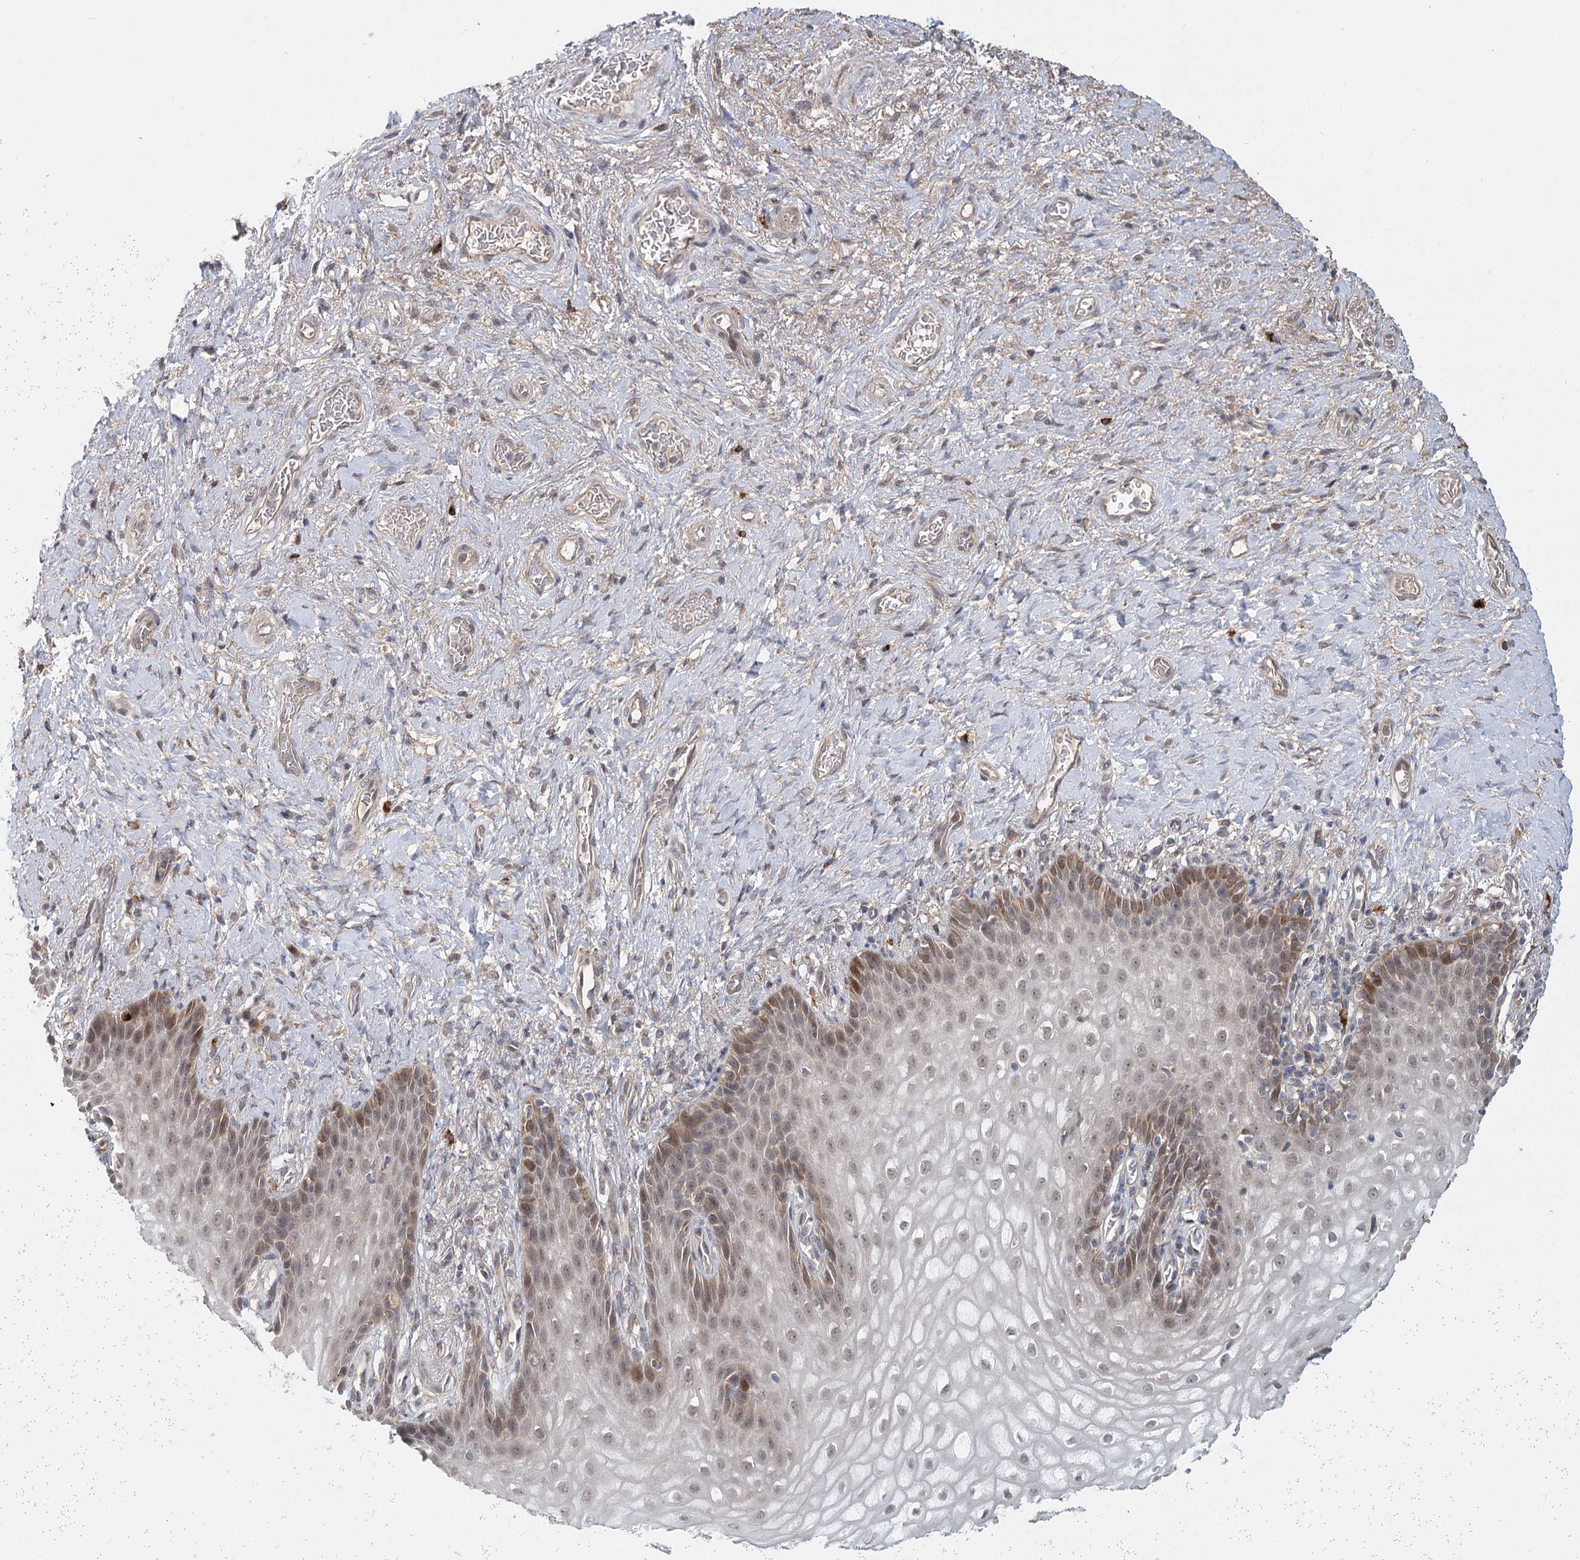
{"staining": {"intensity": "moderate", "quantity": "<25%", "location": "cytoplasmic/membranous"}, "tissue": "vagina", "cell_type": "Squamous epithelial cells", "image_type": "normal", "snomed": [{"axis": "morphology", "description": "Normal tissue, NOS"}, {"axis": "topography", "description": "Vagina"}], "caption": "A photomicrograph of vagina stained for a protein reveals moderate cytoplasmic/membranous brown staining in squamous epithelial cells.", "gene": "AP3B1", "patient": {"sex": "female", "age": 60}}